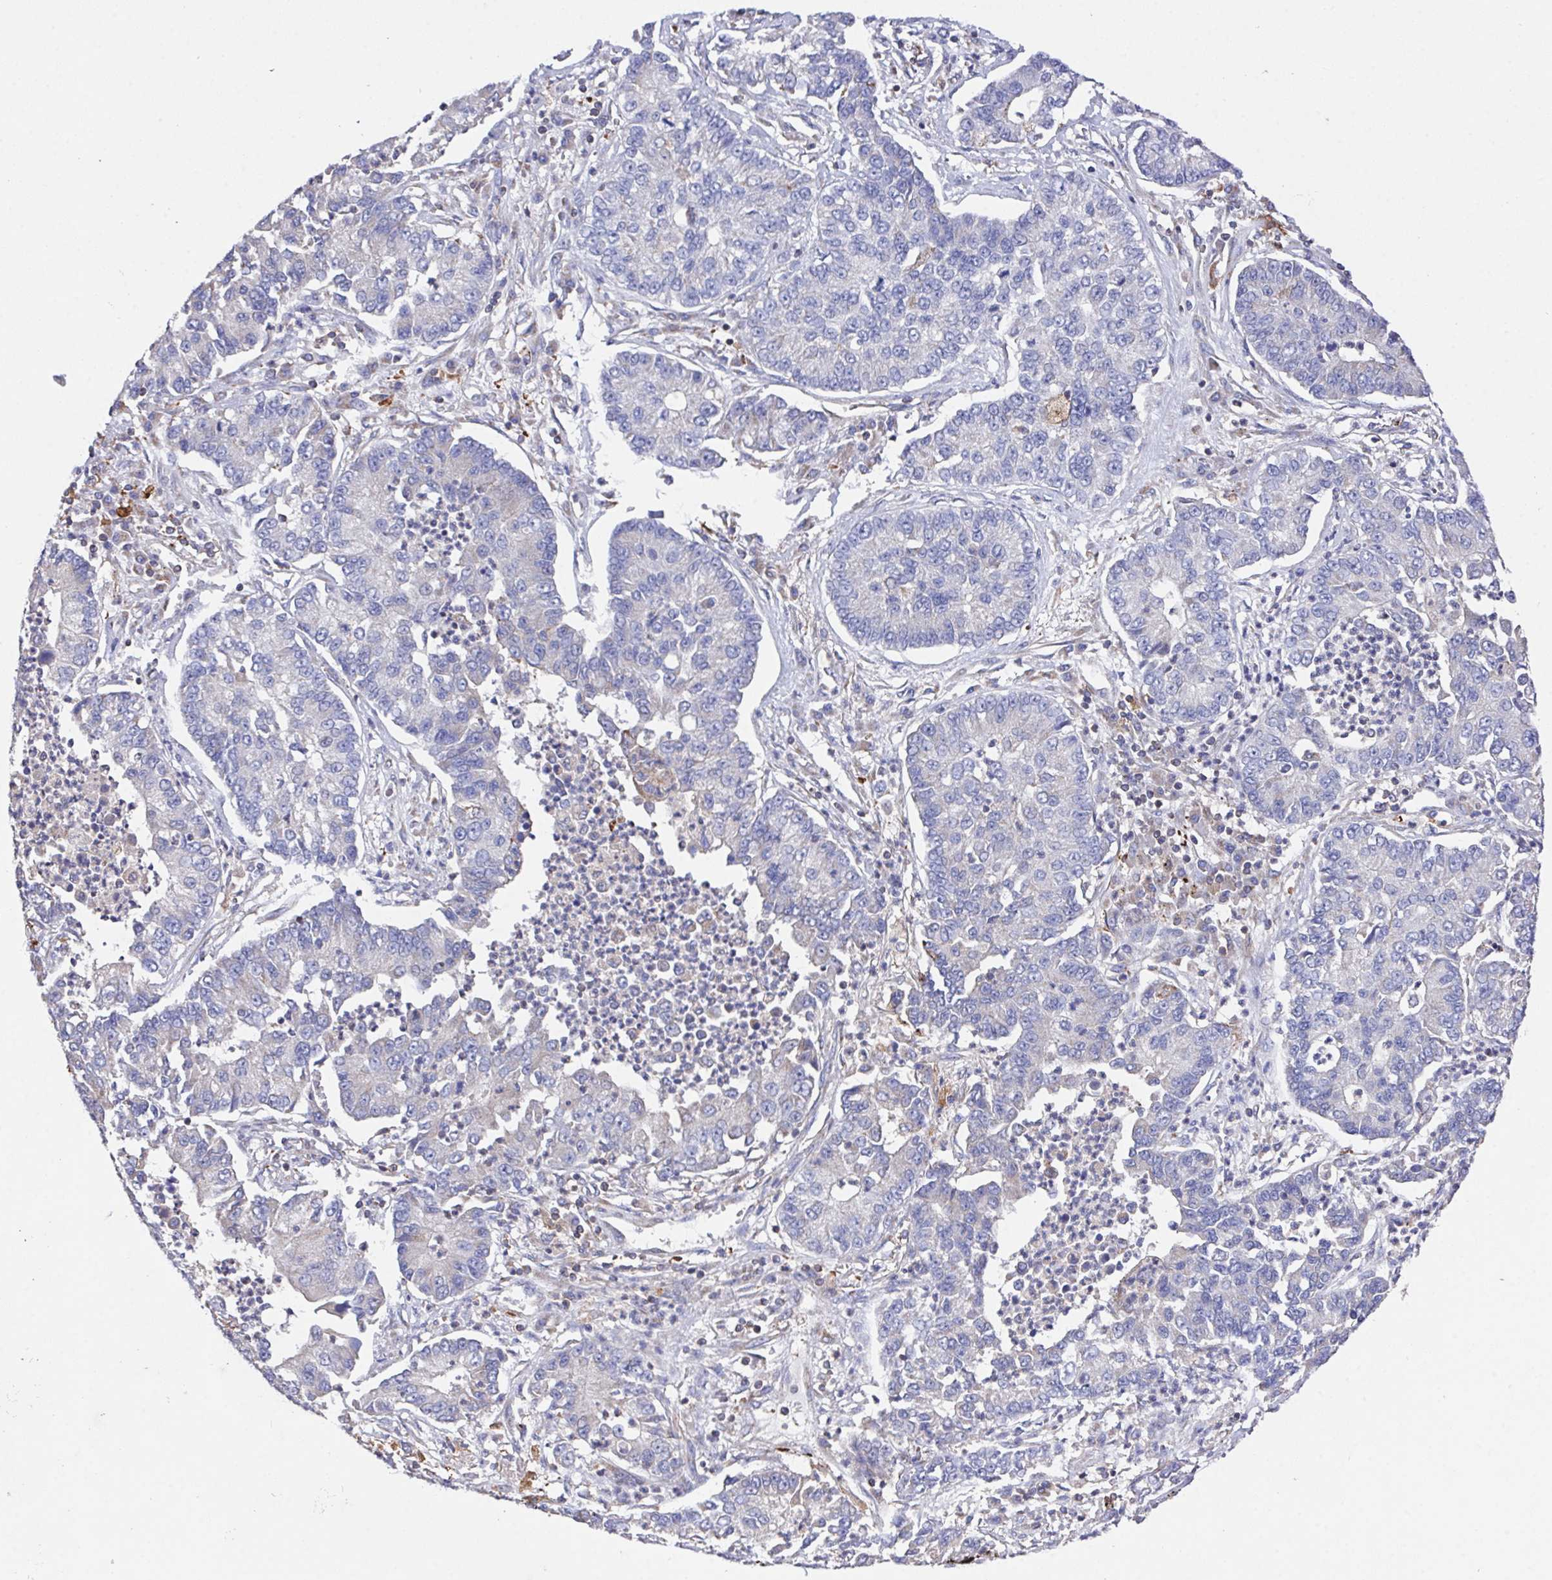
{"staining": {"intensity": "negative", "quantity": "none", "location": "none"}, "tissue": "lung cancer", "cell_type": "Tumor cells", "image_type": "cancer", "snomed": [{"axis": "morphology", "description": "Adenocarcinoma, NOS"}, {"axis": "topography", "description": "Lung"}], "caption": "The image demonstrates no staining of tumor cells in lung cancer (adenocarcinoma). (IHC, brightfield microscopy, high magnification).", "gene": "FAM241A", "patient": {"sex": "female", "age": 57}}